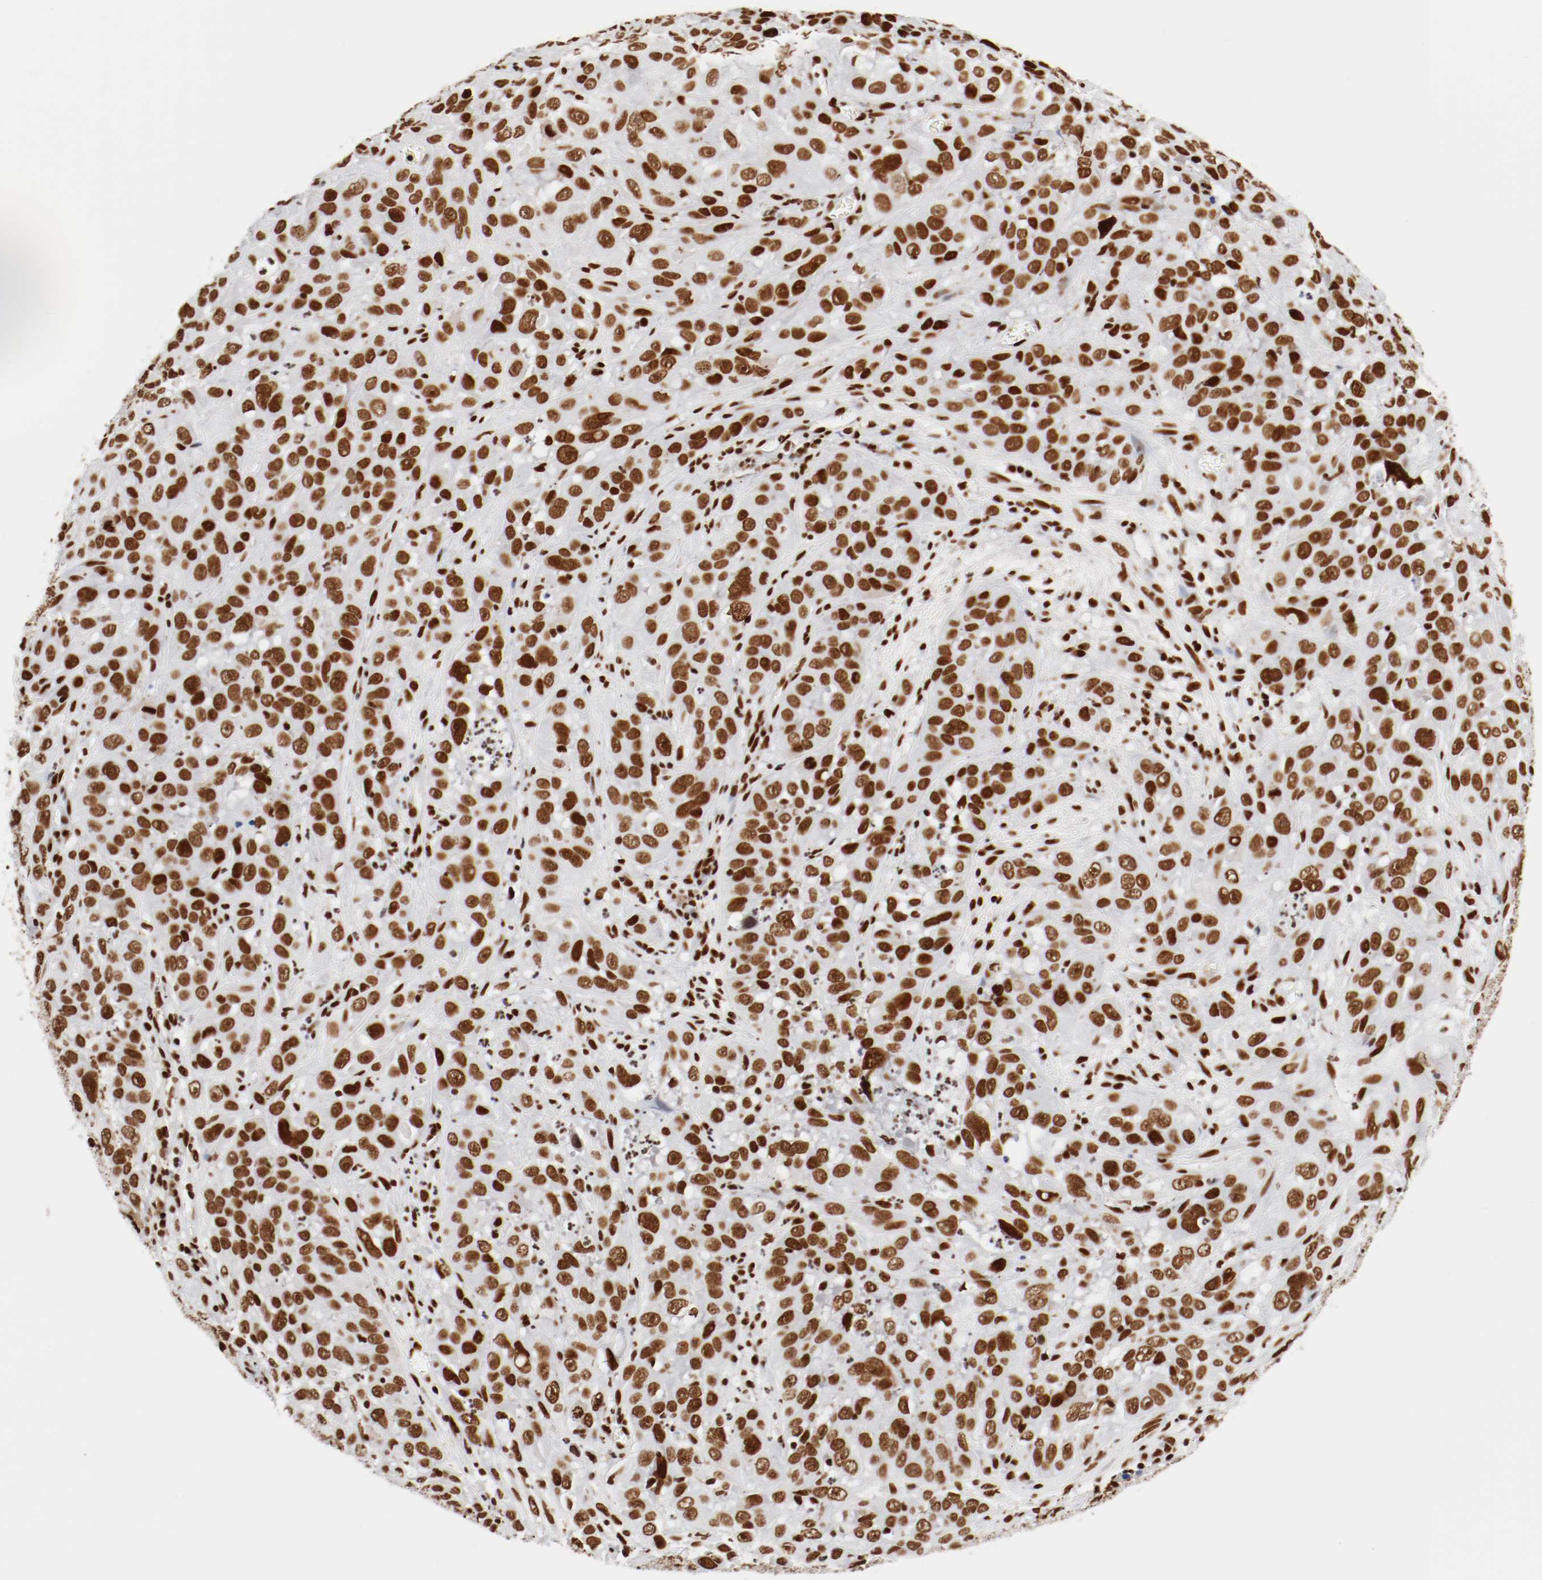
{"staining": {"intensity": "strong", "quantity": ">75%", "location": "nuclear"}, "tissue": "cervical cancer", "cell_type": "Tumor cells", "image_type": "cancer", "snomed": [{"axis": "morphology", "description": "Squamous cell carcinoma, NOS"}, {"axis": "topography", "description": "Cervix"}], "caption": "Immunohistochemistry (IHC) of human cervical squamous cell carcinoma exhibits high levels of strong nuclear staining in approximately >75% of tumor cells.", "gene": "CTBP1", "patient": {"sex": "female", "age": 32}}